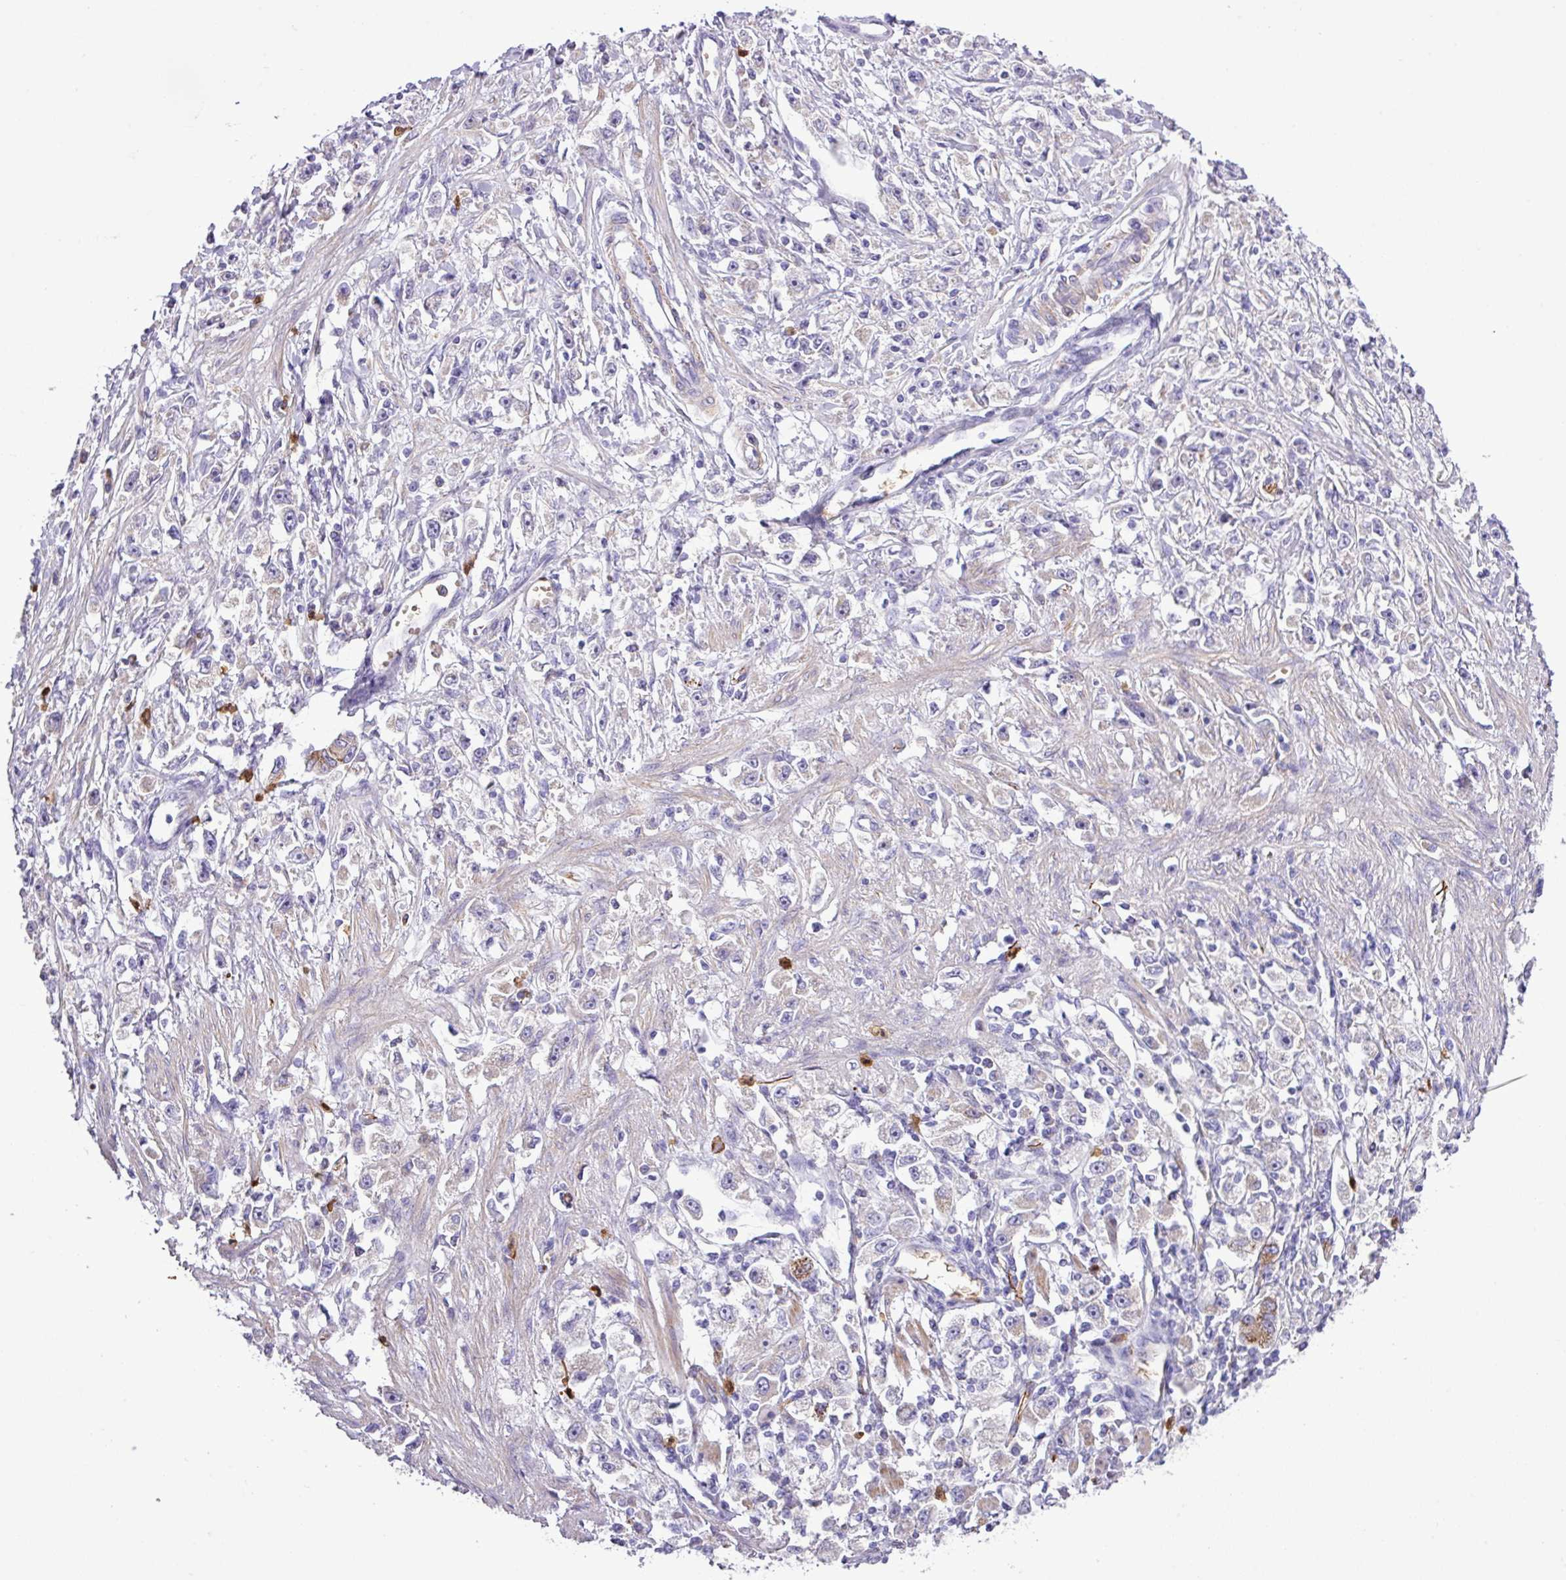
{"staining": {"intensity": "negative", "quantity": "none", "location": "none"}, "tissue": "stomach cancer", "cell_type": "Tumor cells", "image_type": "cancer", "snomed": [{"axis": "morphology", "description": "Adenocarcinoma, NOS"}, {"axis": "topography", "description": "Stomach"}], "caption": "The image displays no staining of tumor cells in stomach cancer.", "gene": "MGAT4B", "patient": {"sex": "female", "age": 59}}